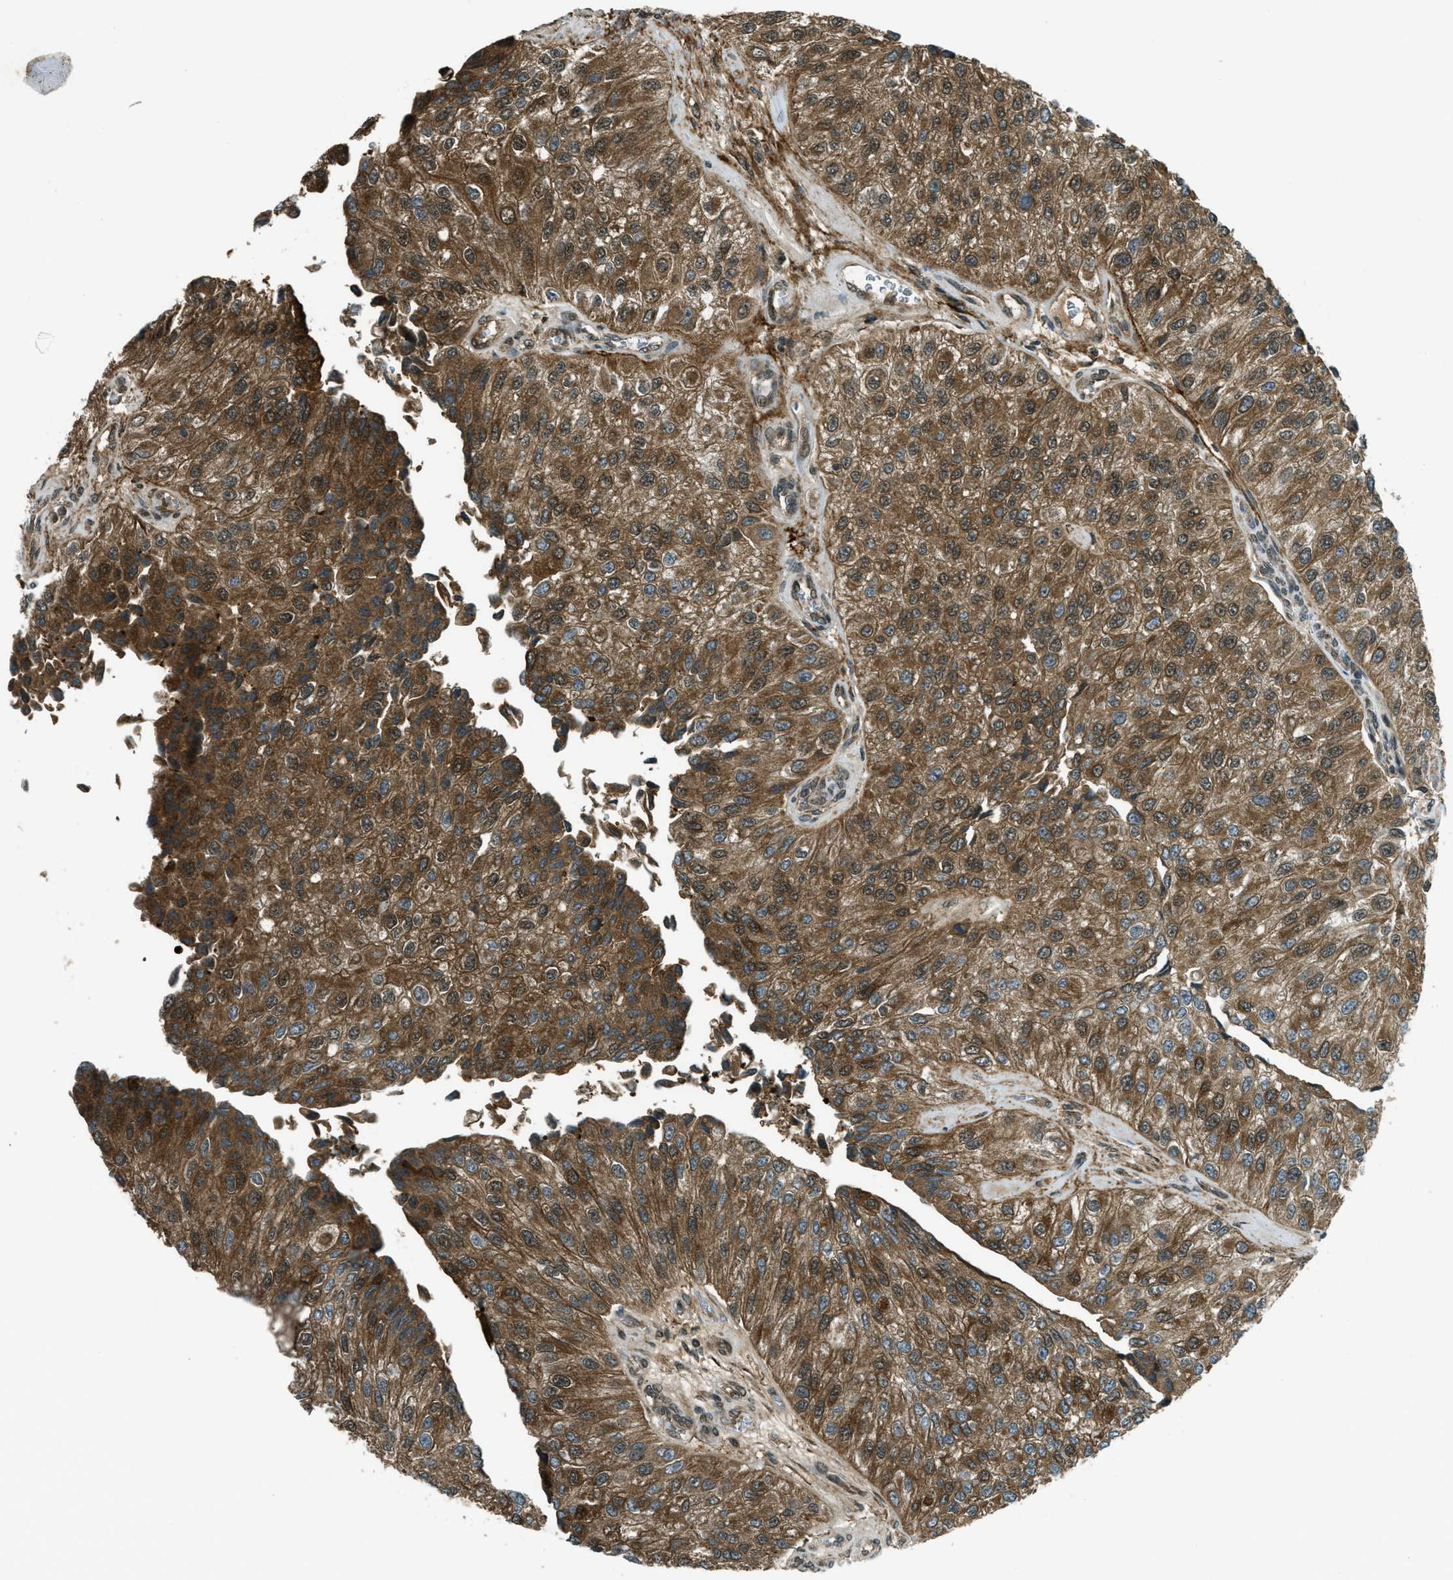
{"staining": {"intensity": "strong", "quantity": ">75%", "location": "cytoplasmic/membranous"}, "tissue": "urothelial cancer", "cell_type": "Tumor cells", "image_type": "cancer", "snomed": [{"axis": "morphology", "description": "Urothelial carcinoma, High grade"}, {"axis": "topography", "description": "Kidney"}, {"axis": "topography", "description": "Urinary bladder"}], "caption": "Protein analysis of urothelial cancer tissue exhibits strong cytoplasmic/membranous positivity in about >75% of tumor cells.", "gene": "EIF2AK3", "patient": {"sex": "male", "age": 77}}